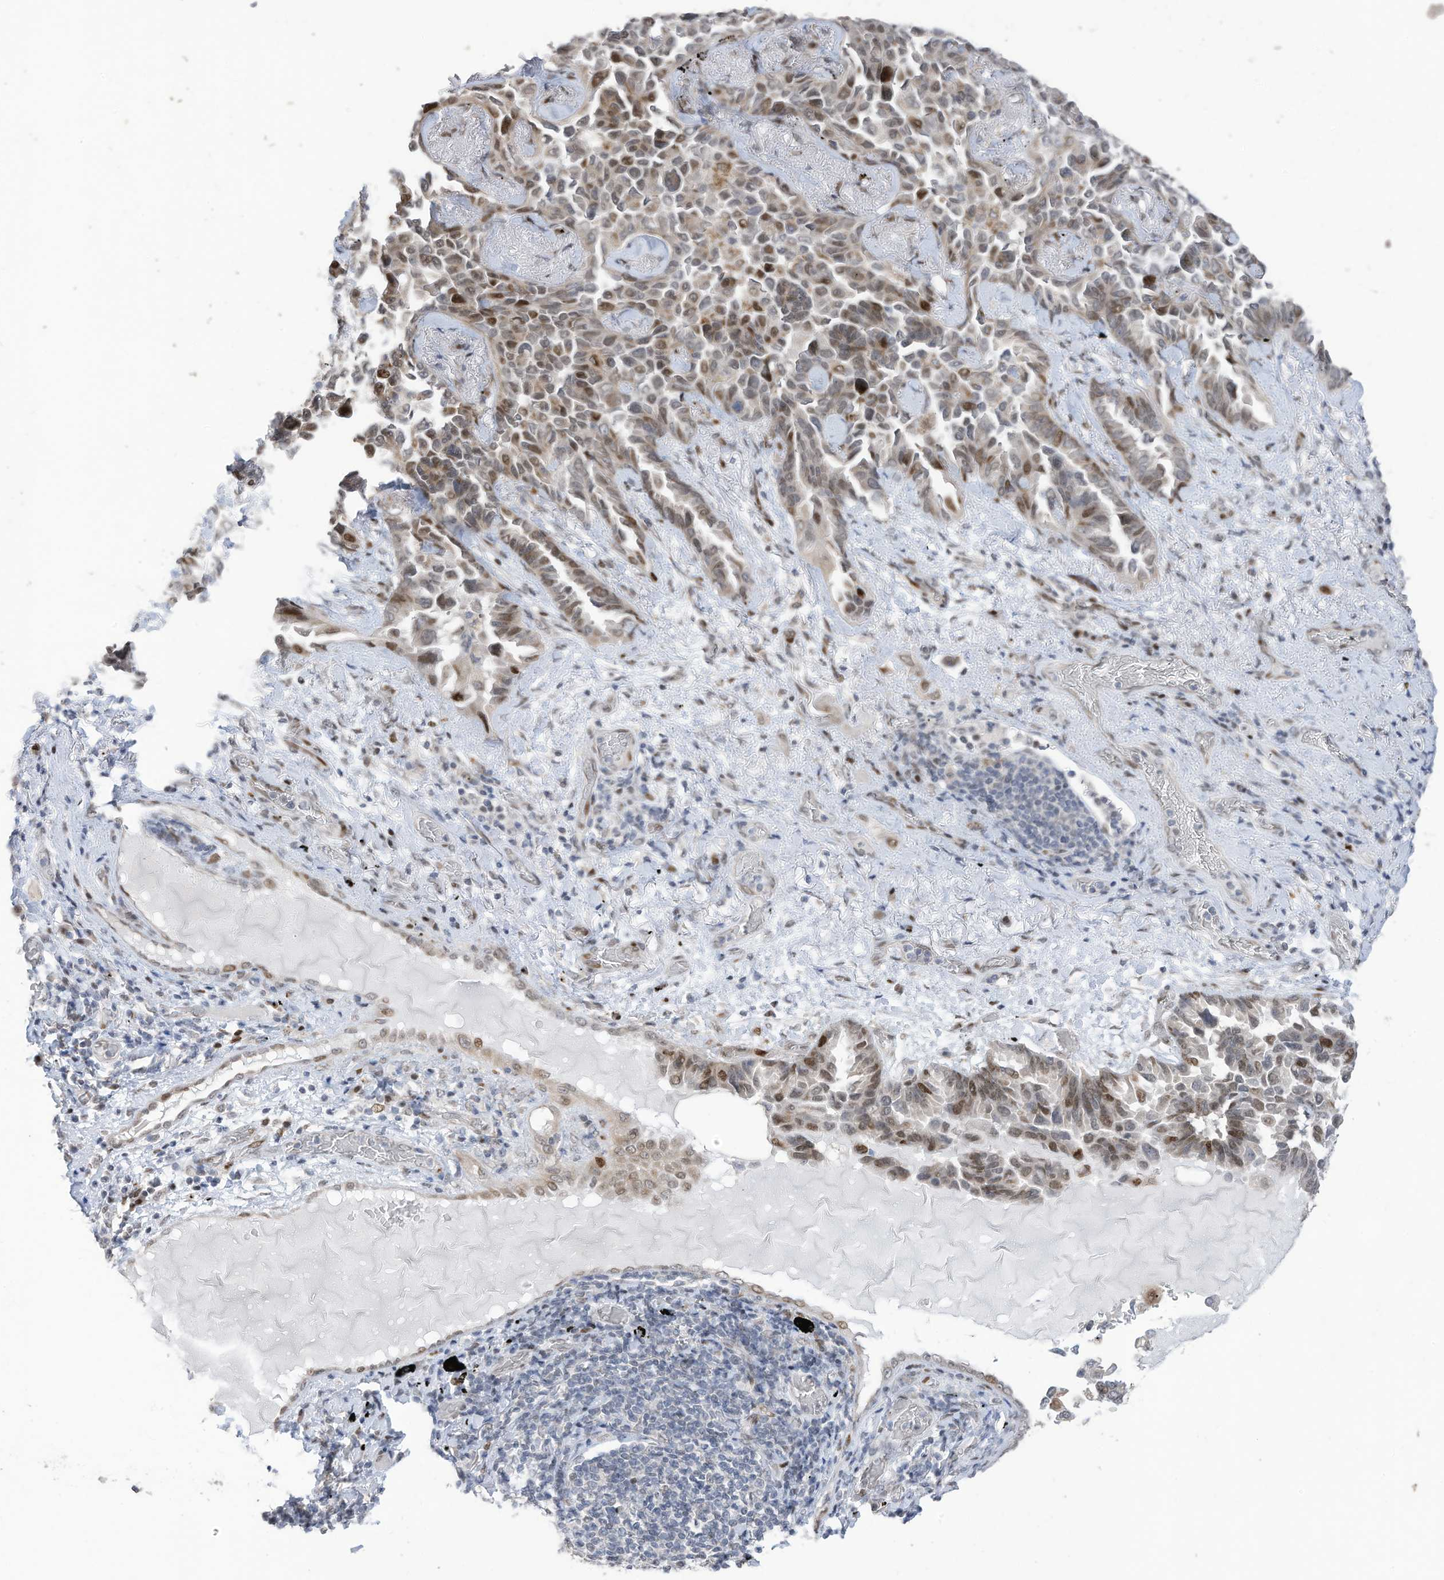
{"staining": {"intensity": "moderate", "quantity": "<25%", "location": "nuclear"}, "tissue": "lung cancer", "cell_type": "Tumor cells", "image_type": "cancer", "snomed": [{"axis": "morphology", "description": "Adenocarcinoma, NOS"}, {"axis": "topography", "description": "Lung"}], "caption": "Adenocarcinoma (lung) tissue demonstrates moderate nuclear staining in approximately <25% of tumor cells, visualized by immunohistochemistry.", "gene": "RABL3", "patient": {"sex": "female", "age": 67}}